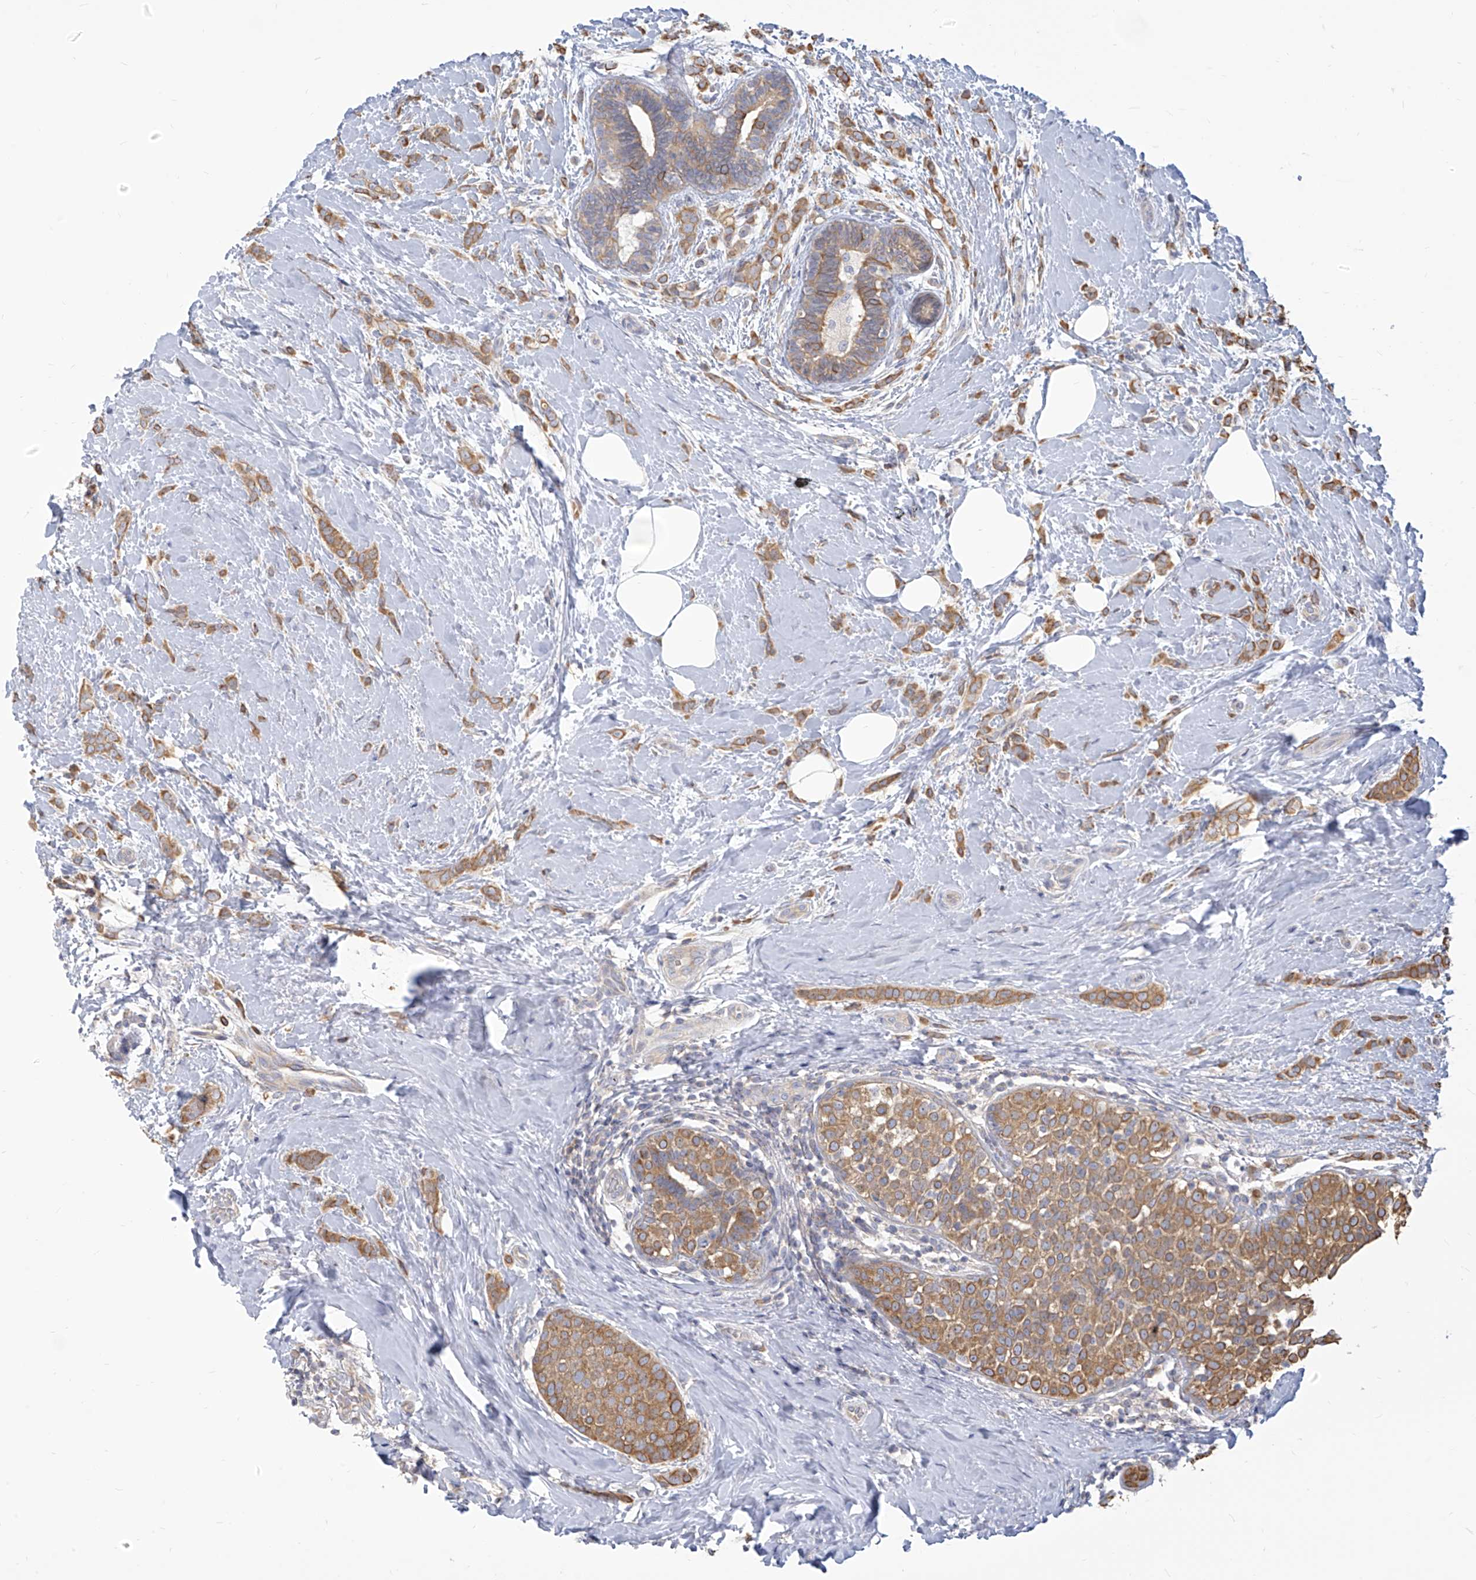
{"staining": {"intensity": "moderate", "quantity": ">75%", "location": "cytoplasmic/membranous"}, "tissue": "breast cancer", "cell_type": "Tumor cells", "image_type": "cancer", "snomed": [{"axis": "morphology", "description": "Lobular carcinoma, in situ"}, {"axis": "morphology", "description": "Lobular carcinoma"}, {"axis": "topography", "description": "Breast"}], "caption": "Immunohistochemical staining of human lobular carcinoma (breast) shows medium levels of moderate cytoplasmic/membranous protein positivity in about >75% of tumor cells.", "gene": "FAM83B", "patient": {"sex": "female", "age": 41}}